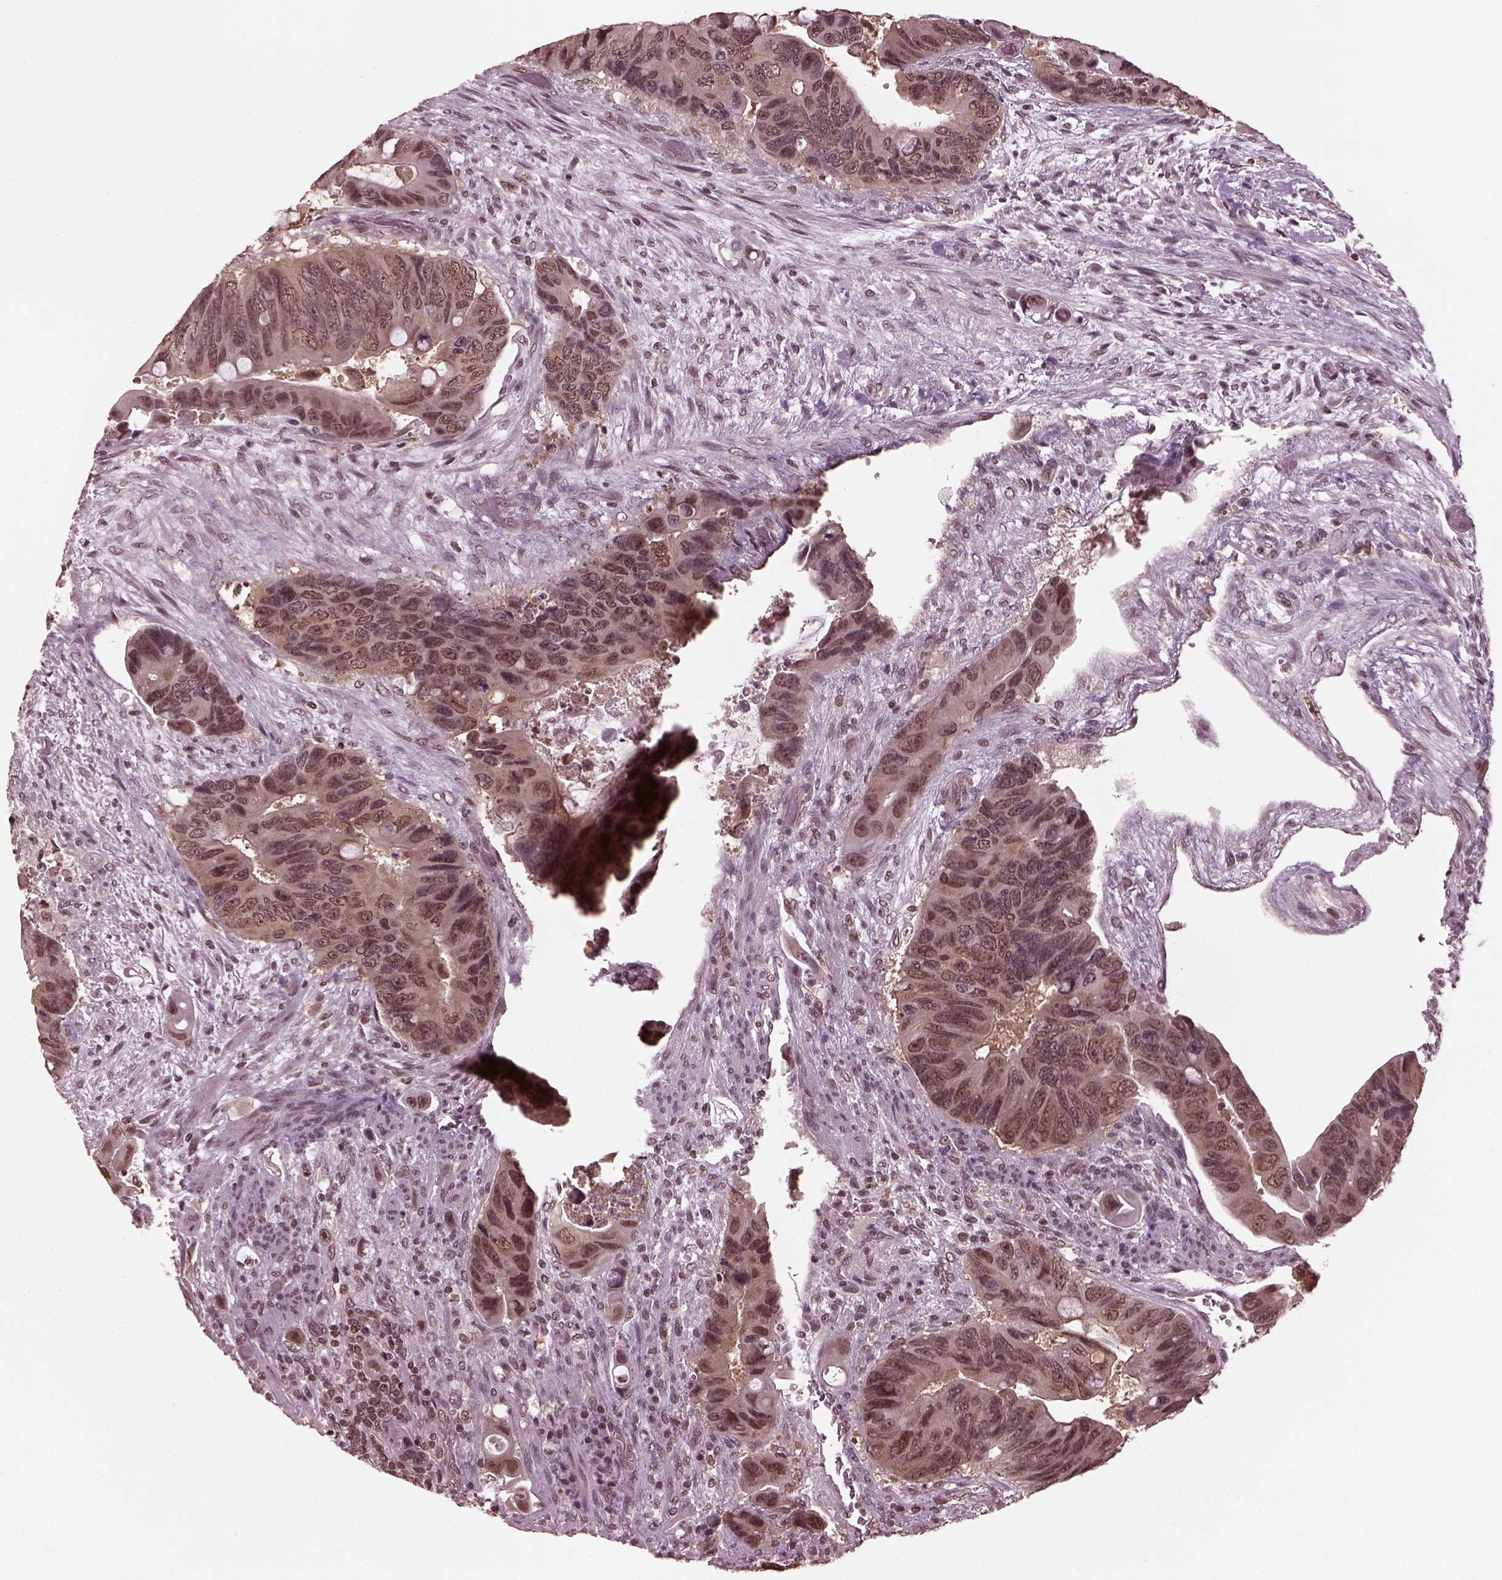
{"staining": {"intensity": "weak", "quantity": "<25%", "location": "cytoplasmic/membranous"}, "tissue": "colorectal cancer", "cell_type": "Tumor cells", "image_type": "cancer", "snomed": [{"axis": "morphology", "description": "Adenocarcinoma, NOS"}, {"axis": "topography", "description": "Rectum"}], "caption": "Immunohistochemistry (IHC) of human colorectal adenocarcinoma demonstrates no staining in tumor cells. (DAB (3,3'-diaminobenzidine) IHC visualized using brightfield microscopy, high magnification).", "gene": "RUVBL2", "patient": {"sex": "male", "age": 63}}